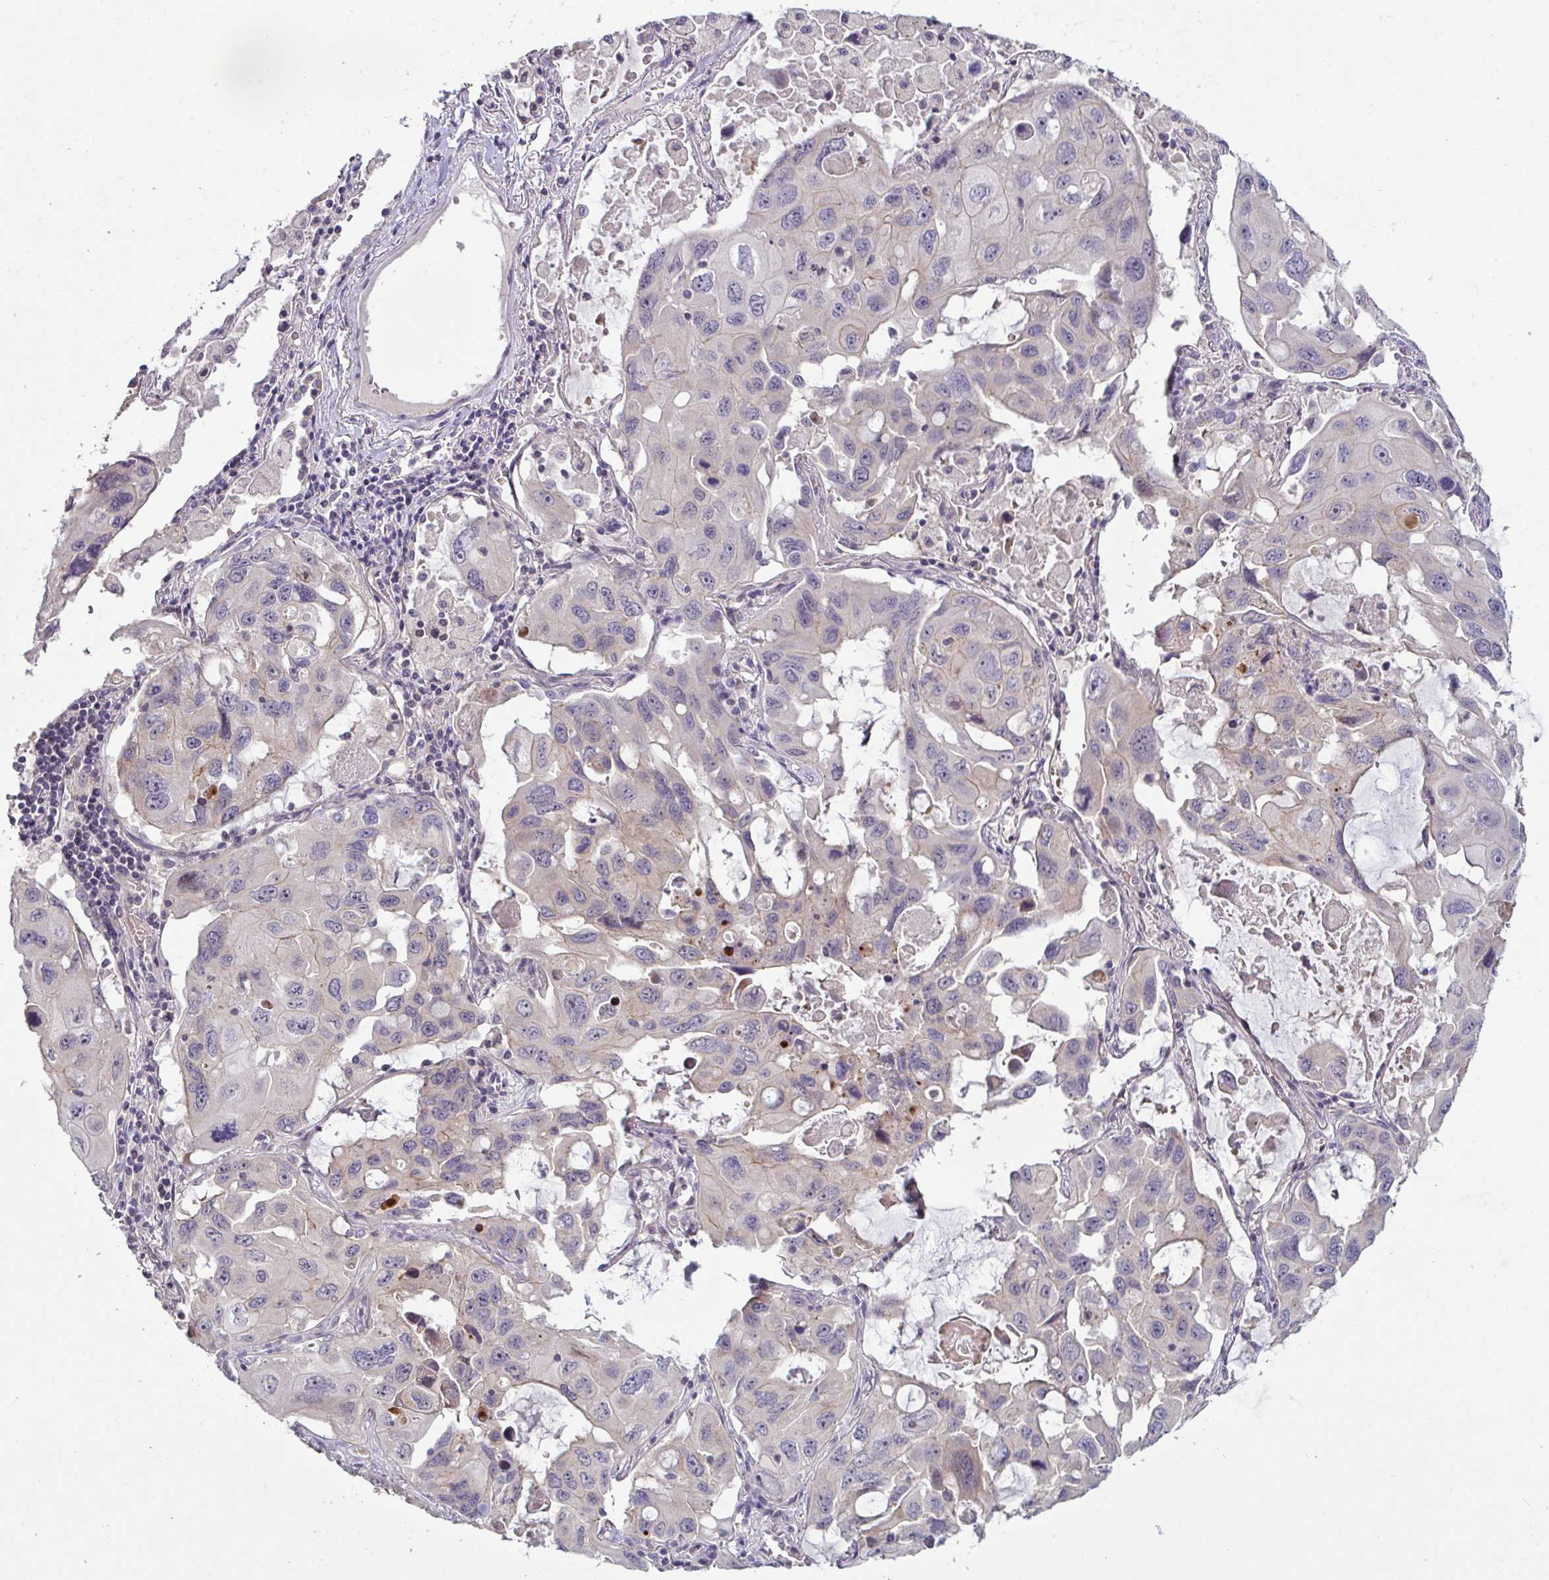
{"staining": {"intensity": "negative", "quantity": "none", "location": "none"}, "tissue": "lung cancer", "cell_type": "Tumor cells", "image_type": "cancer", "snomed": [{"axis": "morphology", "description": "Squamous cell carcinoma, NOS"}, {"axis": "topography", "description": "Lung"}], "caption": "Tumor cells show no significant protein positivity in lung squamous cell carcinoma.", "gene": "GSTM1", "patient": {"sex": "female", "age": 73}}